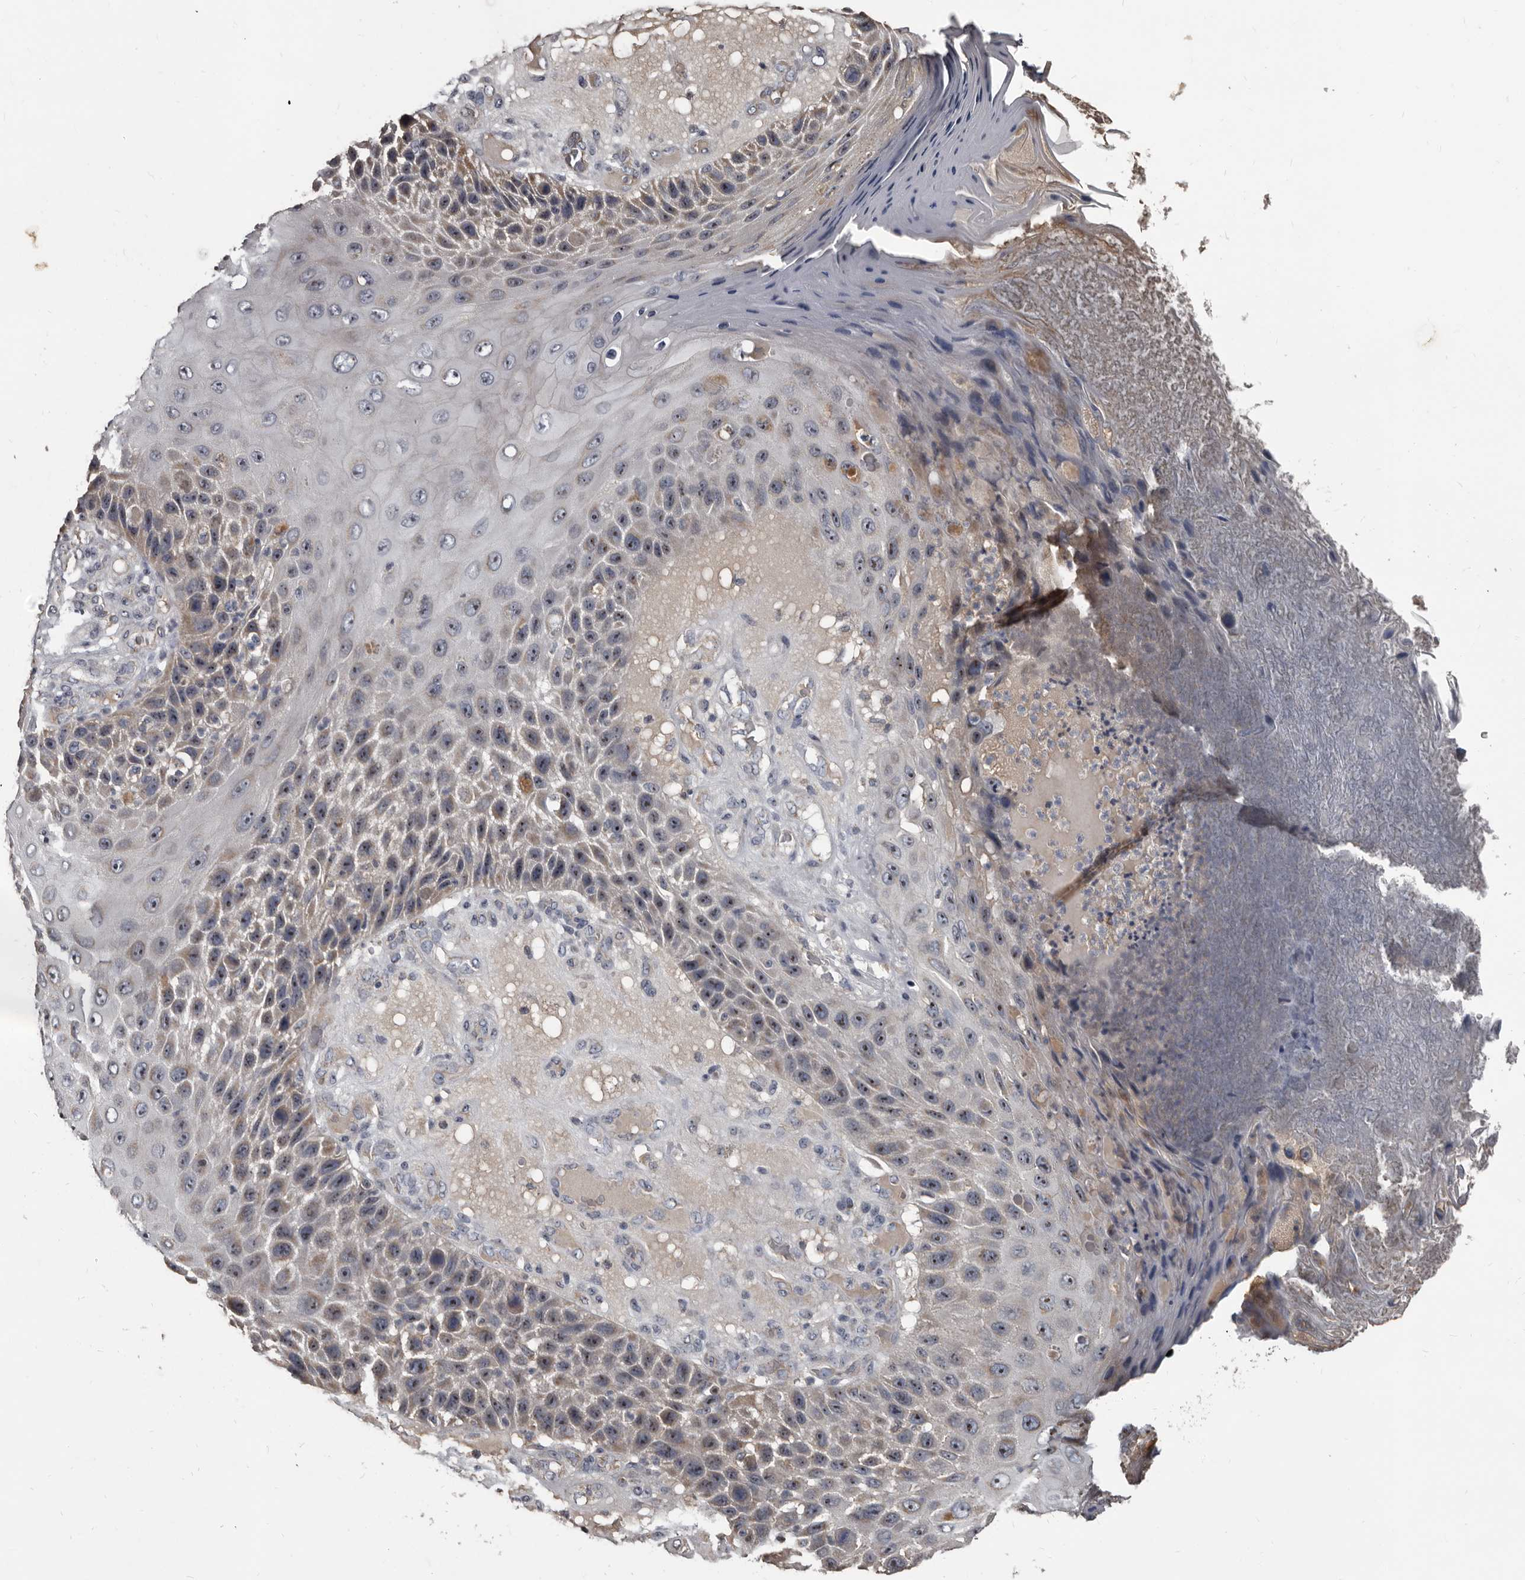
{"staining": {"intensity": "negative", "quantity": "none", "location": "none"}, "tissue": "skin cancer", "cell_type": "Tumor cells", "image_type": "cancer", "snomed": [{"axis": "morphology", "description": "Squamous cell carcinoma, NOS"}, {"axis": "topography", "description": "Skin"}], "caption": "There is no significant expression in tumor cells of skin cancer (squamous cell carcinoma). (DAB IHC with hematoxylin counter stain).", "gene": "GREB1", "patient": {"sex": "female", "age": 88}}